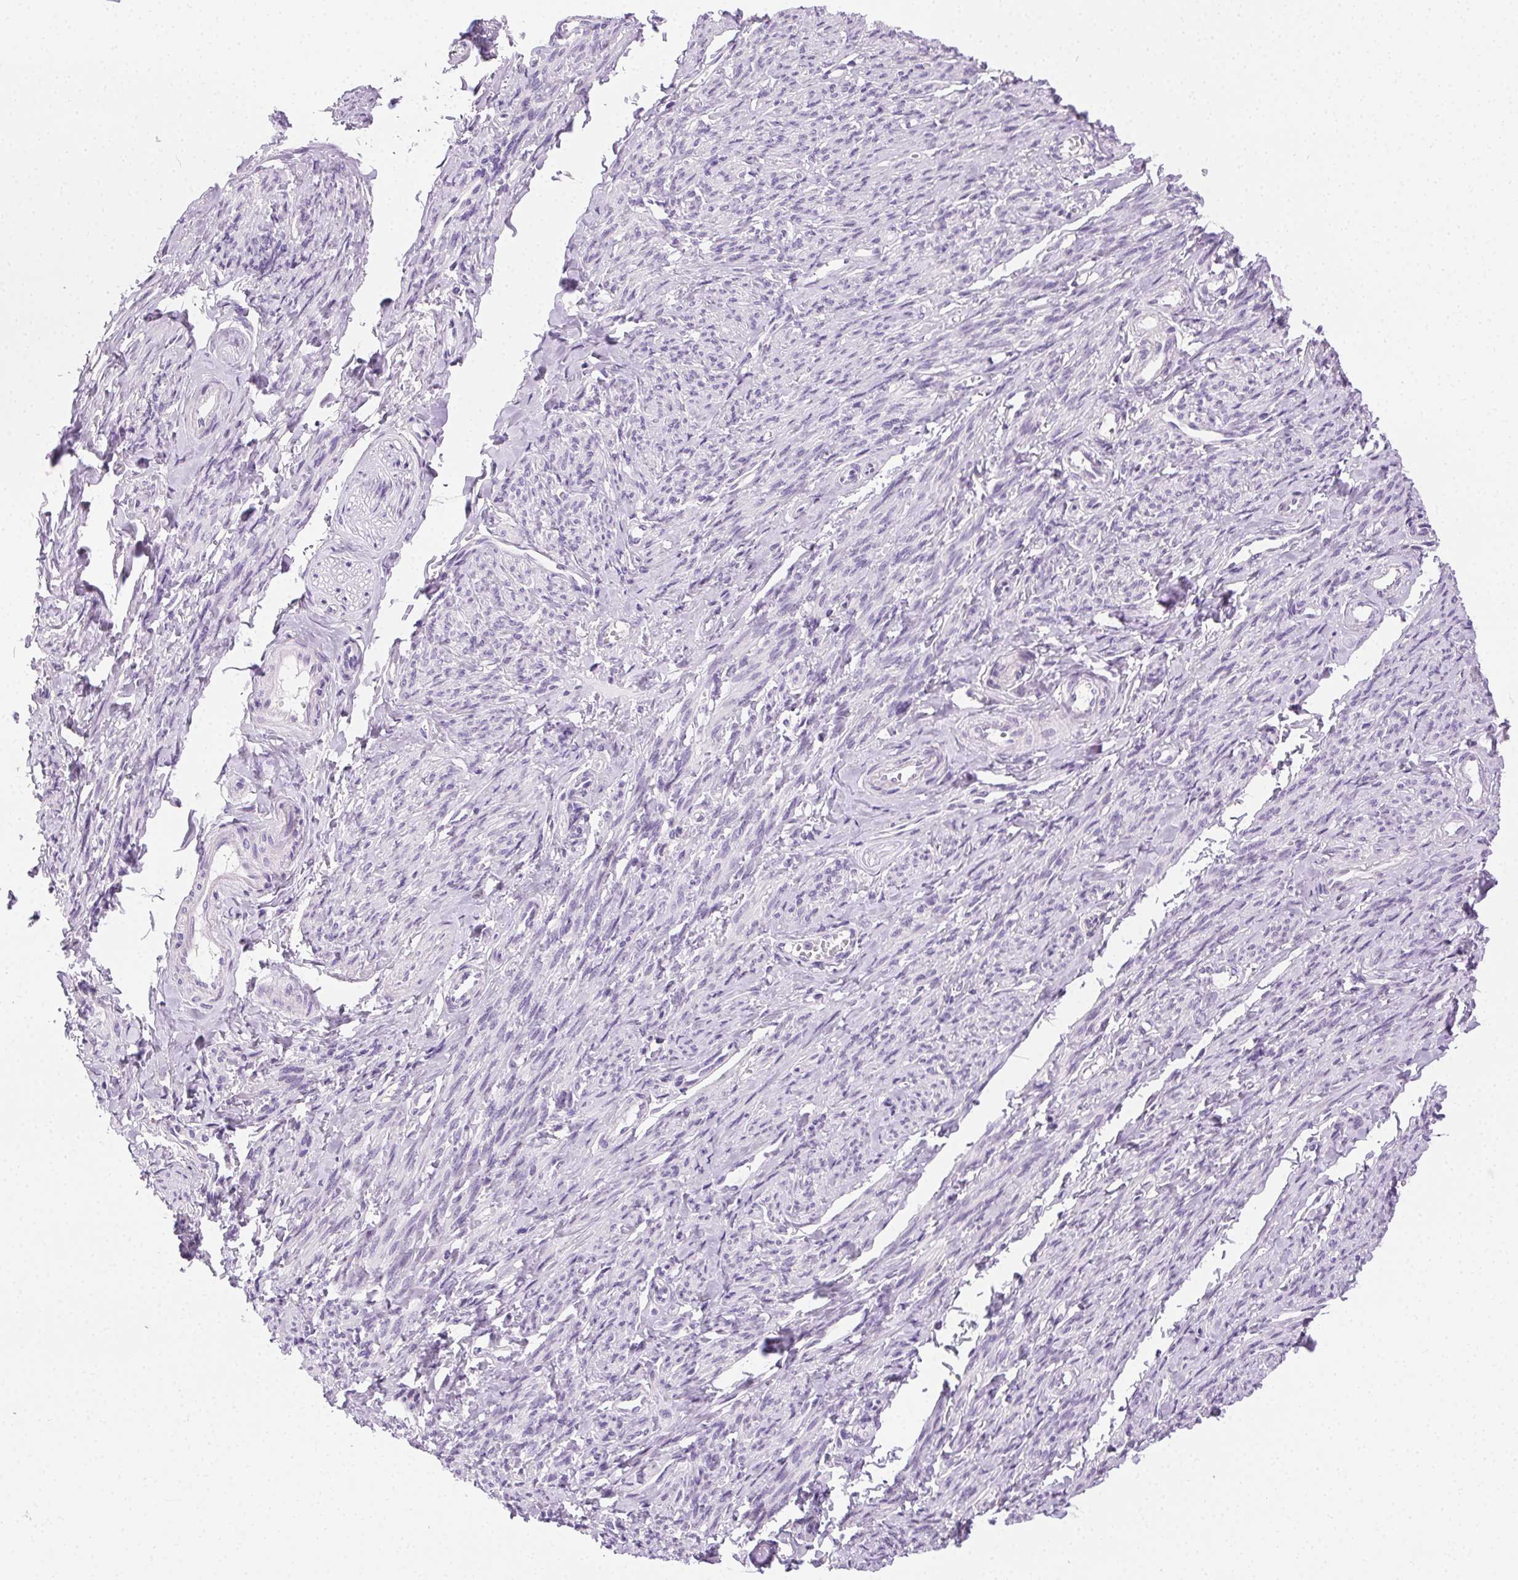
{"staining": {"intensity": "negative", "quantity": "none", "location": "none"}, "tissue": "smooth muscle", "cell_type": "Smooth muscle cells", "image_type": "normal", "snomed": [{"axis": "morphology", "description": "Normal tissue, NOS"}, {"axis": "topography", "description": "Smooth muscle"}], "caption": "Immunohistochemistry (IHC) of benign smooth muscle reveals no staining in smooth muscle cells. (DAB (3,3'-diaminobenzidine) IHC, high magnification).", "gene": "C20orf85", "patient": {"sex": "female", "age": 65}}